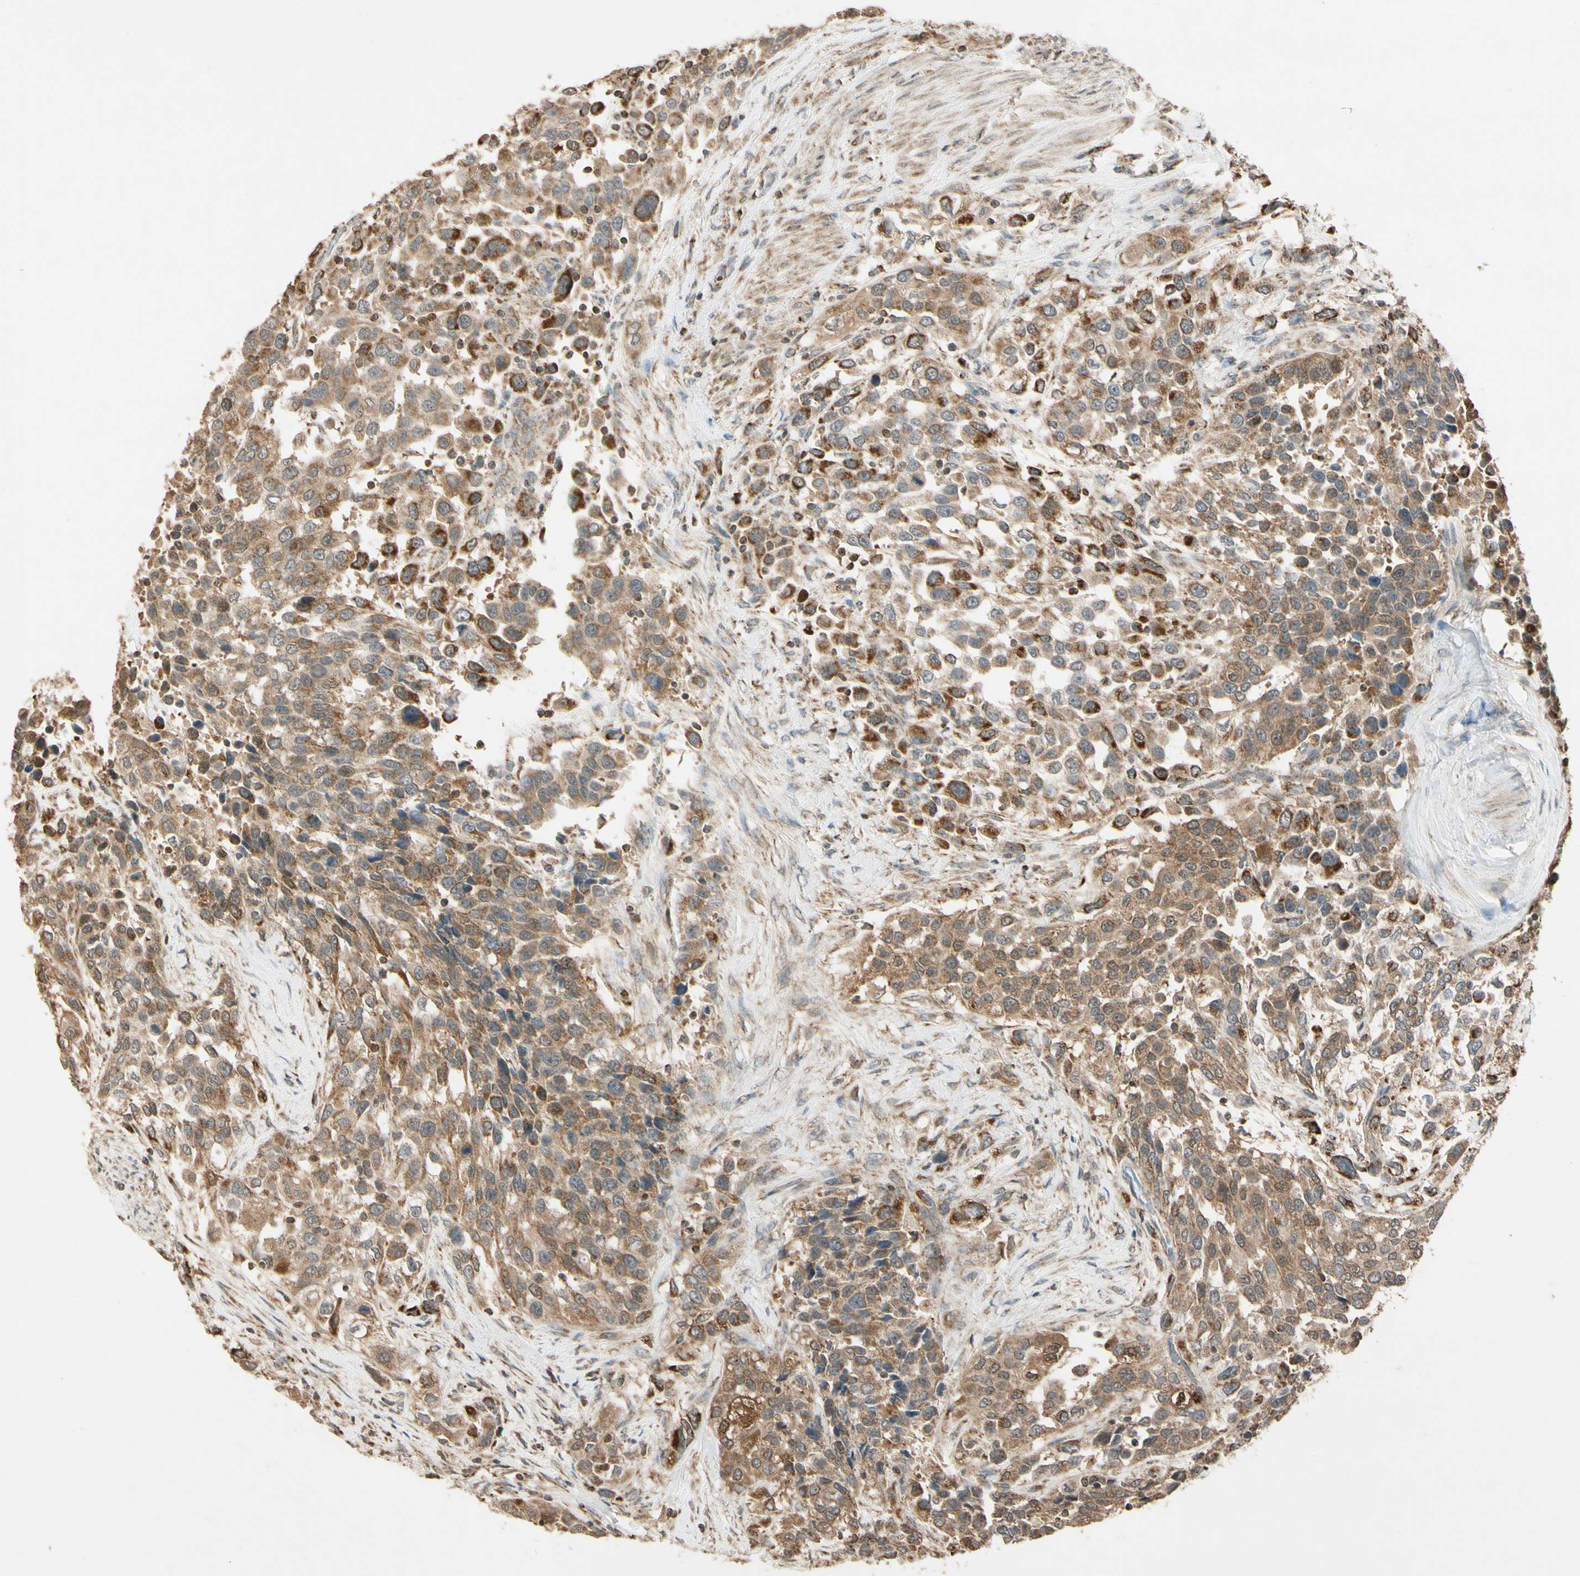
{"staining": {"intensity": "moderate", "quantity": ">75%", "location": "cytoplasmic/membranous"}, "tissue": "urothelial cancer", "cell_type": "Tumor cells", "image_type": "cancer", "snomed": [{"axis": "morphology", "description": "Urothelial carcinoma, High grade"}, {"axis": "topography", "description": "Urinary bladder"}], "caption": "The photomicrograph shows a brown stain indicating the presence of a protein in the cytoplasmic/membranous of tumor cells in high-grade urothelial carcinoma. The protein of interest is shown in brown color, while the nuclei are stained blue.", "gene": "PRDX5", "patient": {"sex": "female", "age": 80}}